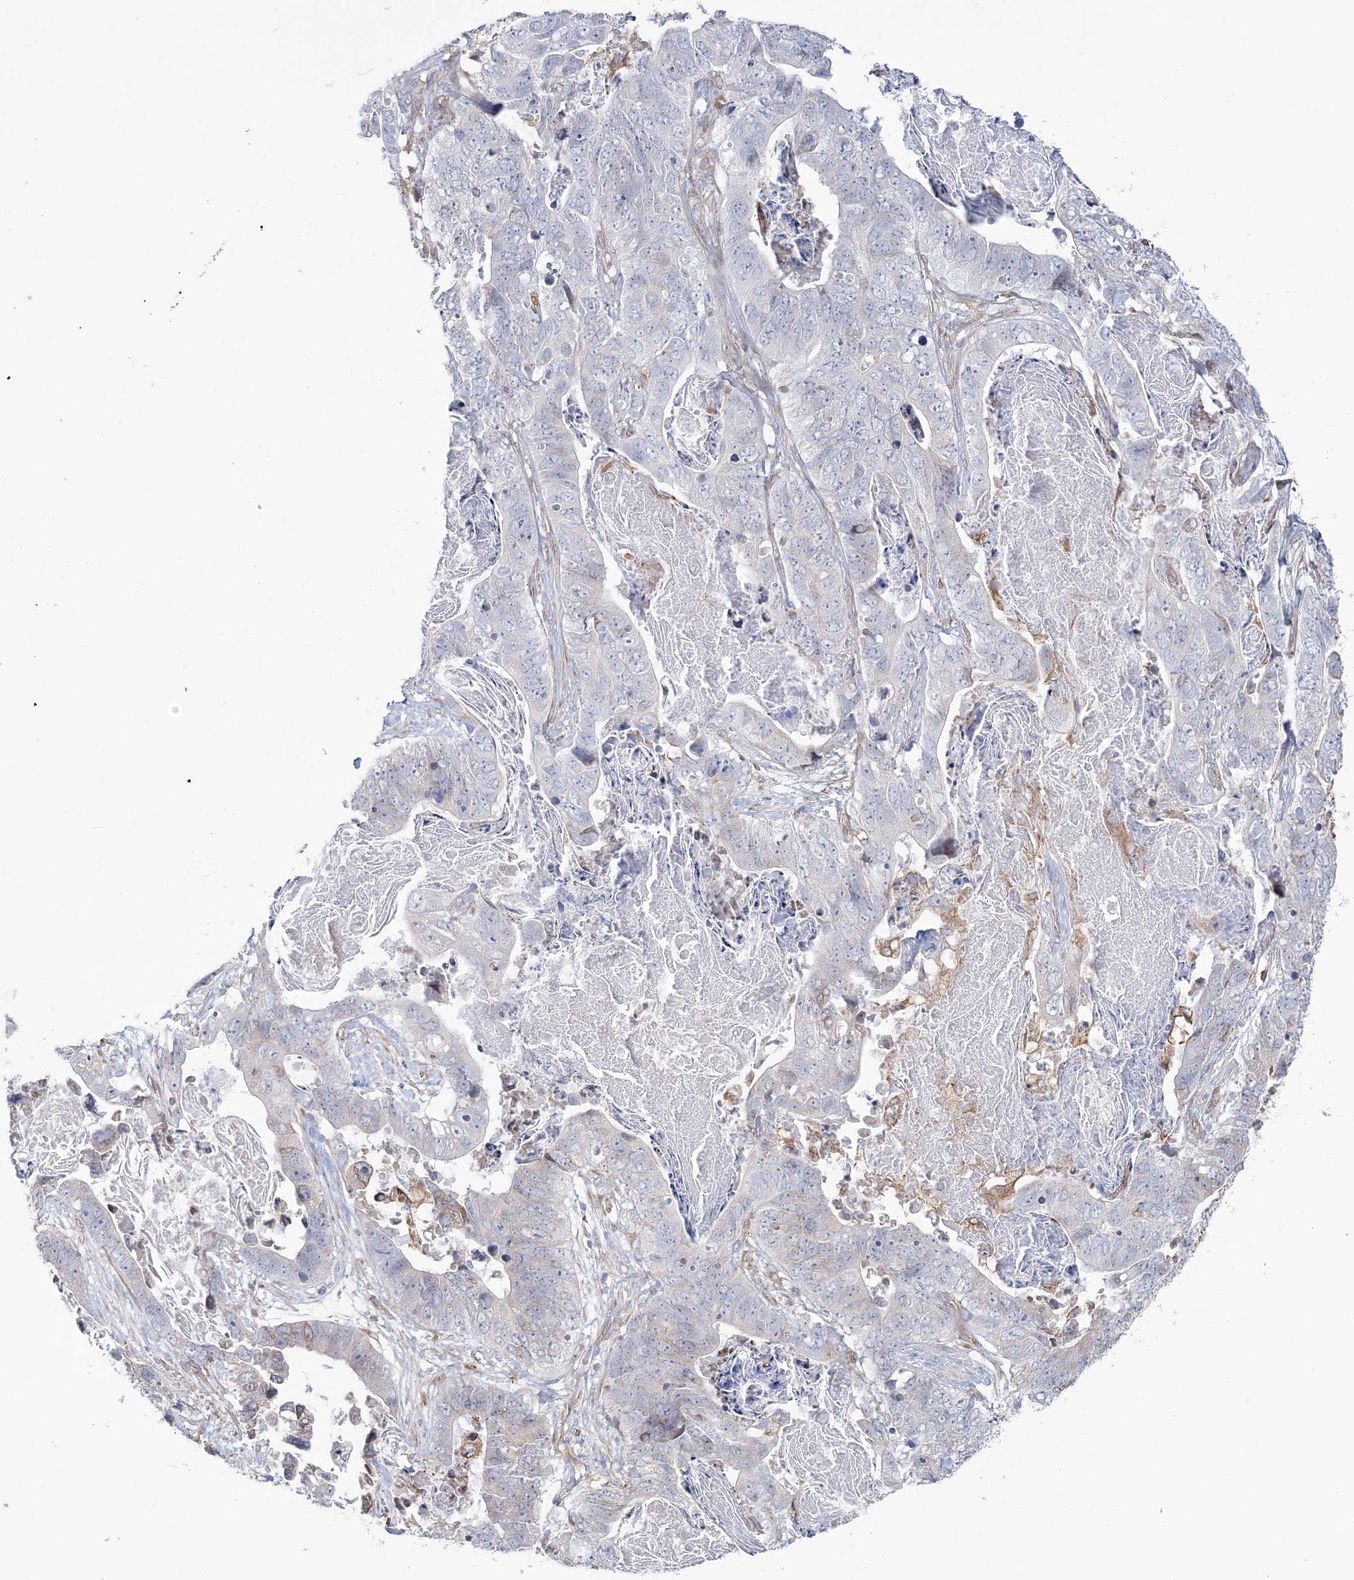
{"staining": {"intensity": "negative", "quantity": "none", "location": "none"}, "tissue": "stomach cancer", "cell_type": "Tumor cells", "image_type": "cancer", "snomed": [{"axis": "morphology", "description": "Adenocarcinoma, NOS"}, {"axis": "topography", "description": "Stomach"}], "caption": "A micrograph of human stomach cancer (adenocarcinoma) is negative for staining in tumor cells. (DAB immunohistochemistry, high magnification).", "gene": "ZNF821", "patient": {"sex": "female", "age": 89}}